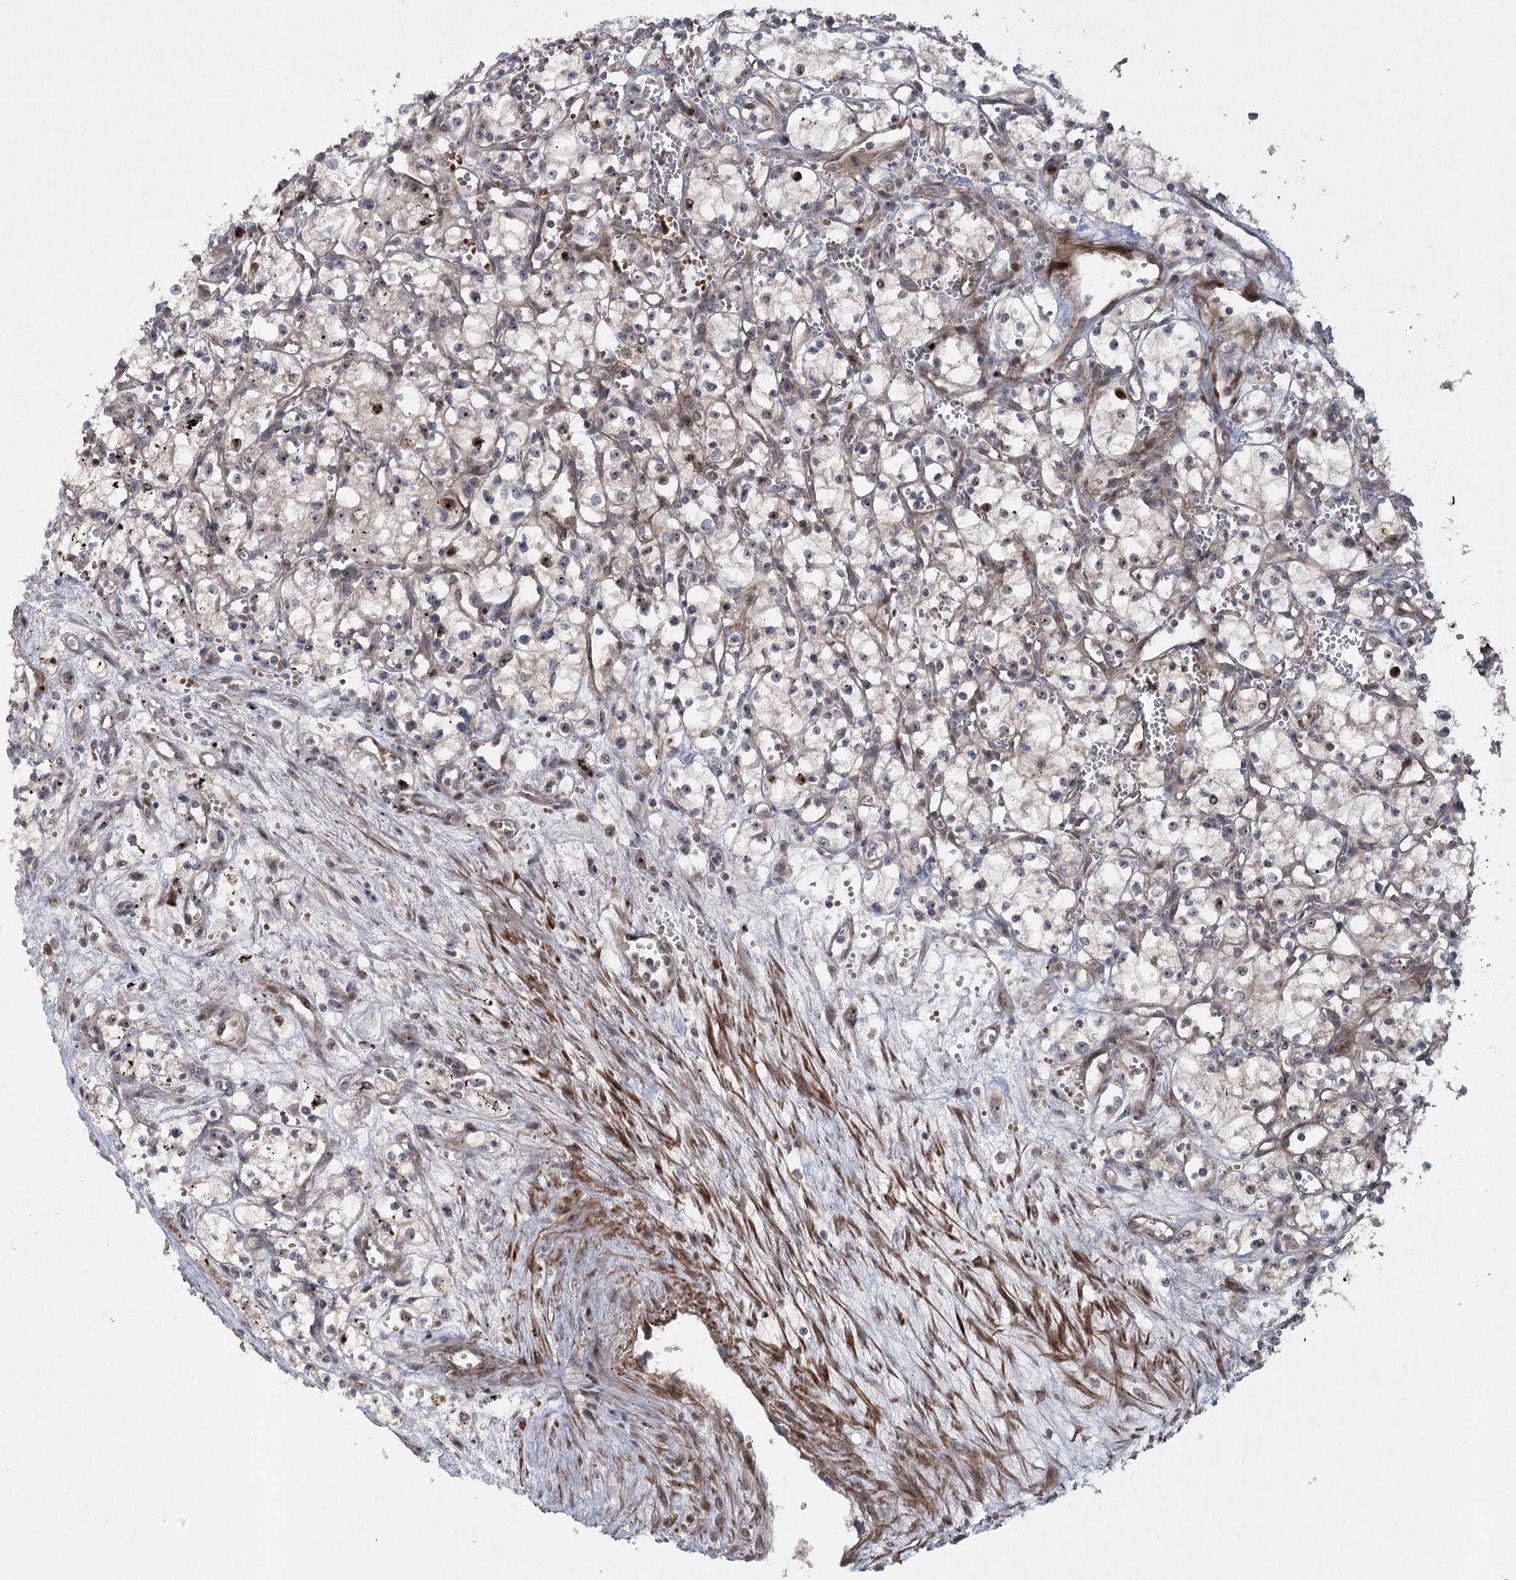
{"staining": {"intensity": "negative", "quantity": "none", "location": "none"}, "tissue": "renal cancer", "cell_type": "Tumor cells", "image_type": "cancer", "snomed": [{"axis": "morphology", "description": "Adenocarcinoma, NOS"}, {"axis": "topography", "description": "Kidney"}], "caption": "Tumor cells show no significant protein positivity in adenocarcinoma (renal).", "gene": "PIK3C2A", "patient": {"sex": "male", "age": 59}}